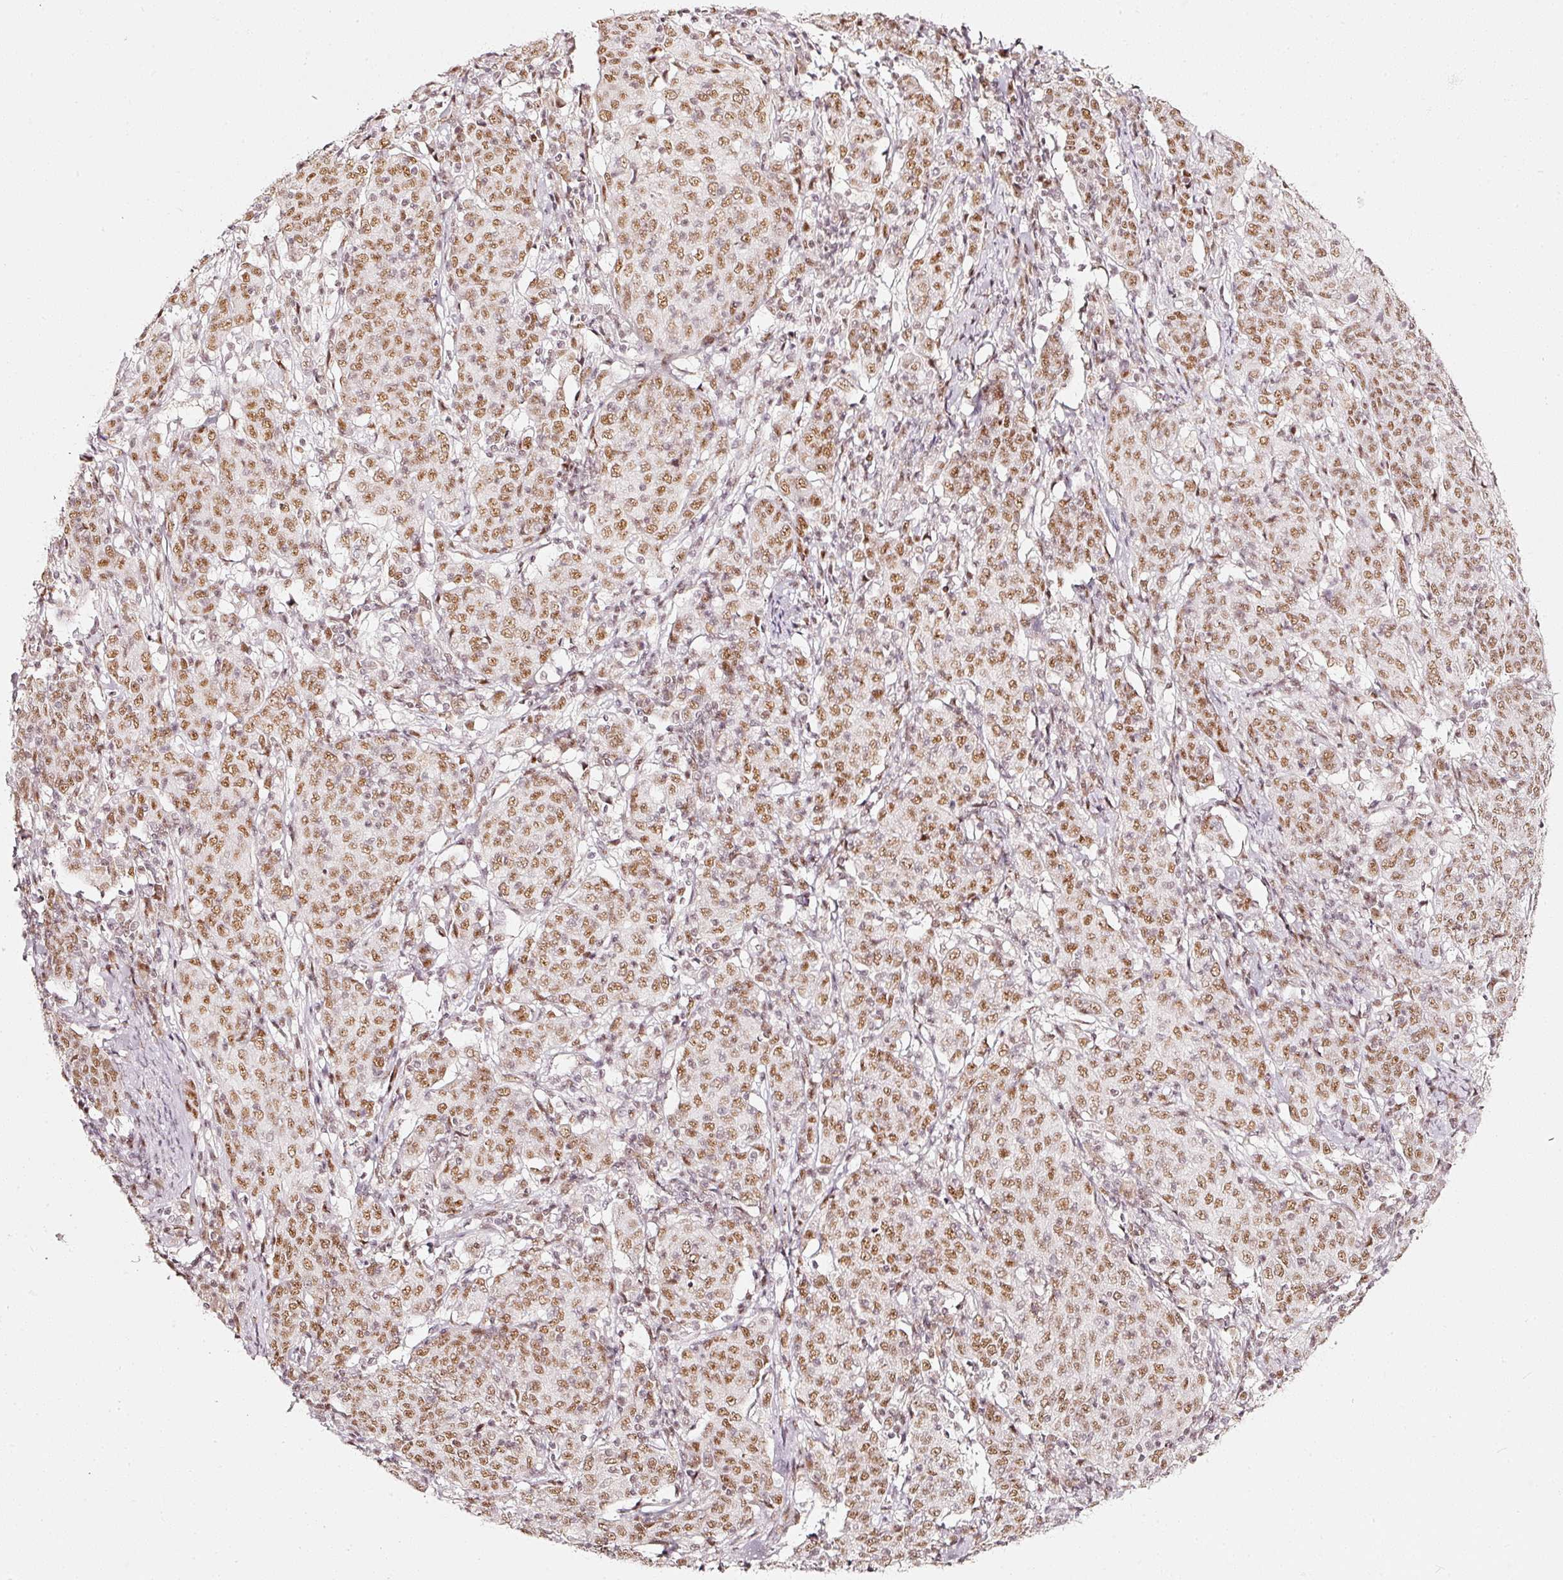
{"staining": {"intensity": "moderate", "quantity": ">75%", "location": "nuclear"}, "tissue": "cervical cancer", "cell_type": "Tumor cells", "image_type": "cancer", "snomed": [{"axis": "morphology", "description": "Squamous cell carcinoma, NOS"}, {"axis": "topography", "description": "Cervix"}], "caption": "Squamous cell carcinoma (cervical) was stained to show a protein in brown. There is medium levels of moderate nuclear staining in about >75% of tumor cells.", "gene": "PPP1R10", "patient": {"sex": "female", "age": 67}}